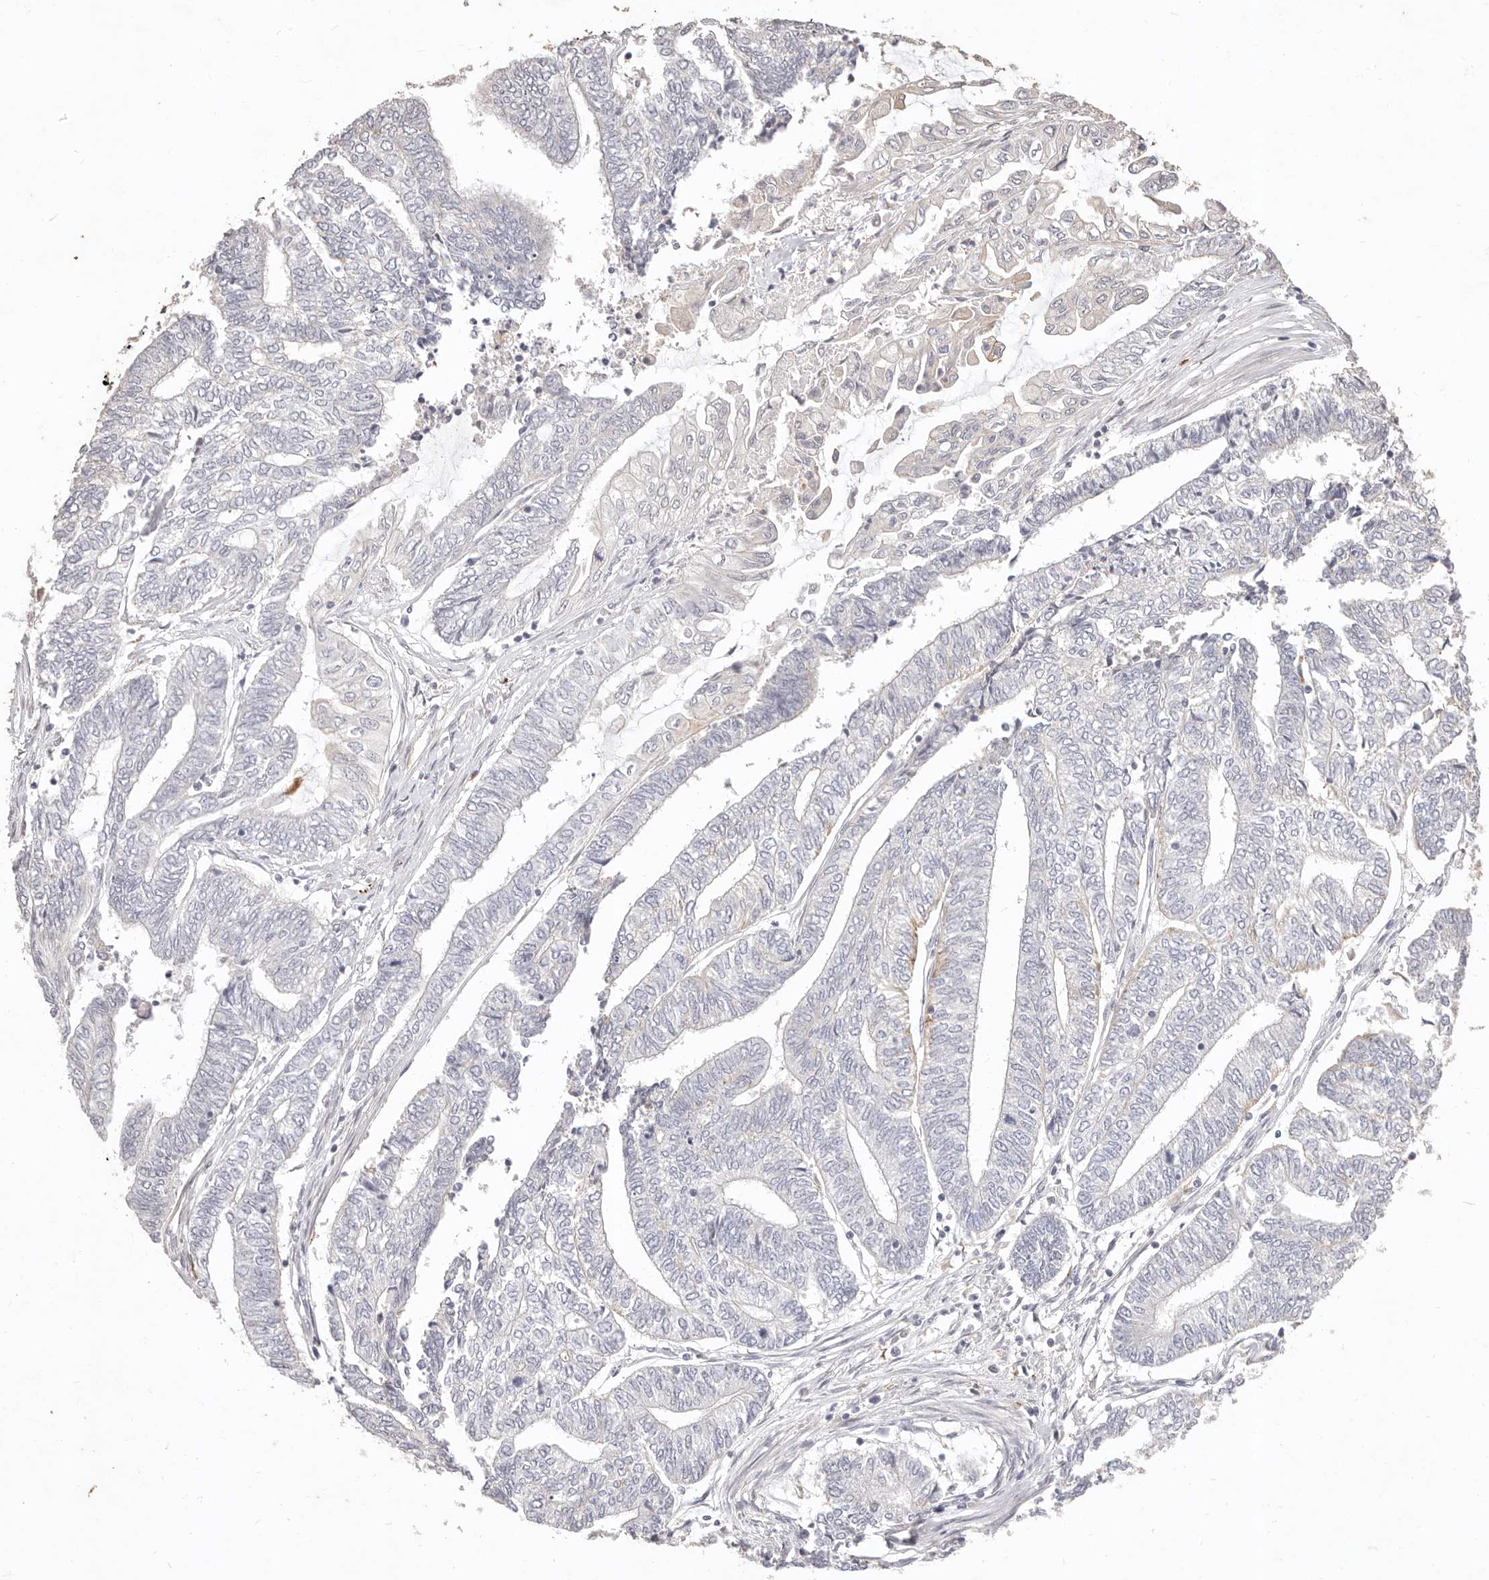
{"staining": {"intensity": "negative", "quantity": "none", "location": "none"}, "tissue": "endometrial cancer", "cell_type": "Tumor cells", "image_type": "cancer", "snomed": [{"axis": "morphology", "description": "Adenocarcinoma, NOS"}, {"axis": "topography", "description": "Uterus"}, {"axis": "topography", "description": "Endometrium"}], "caption": "Photomicrograph shows no significant protein expression in tumor cells of endometrial adenocarcinoma.", "gene": "KIF9", "patient": {"sex": "female", "age": 70}}